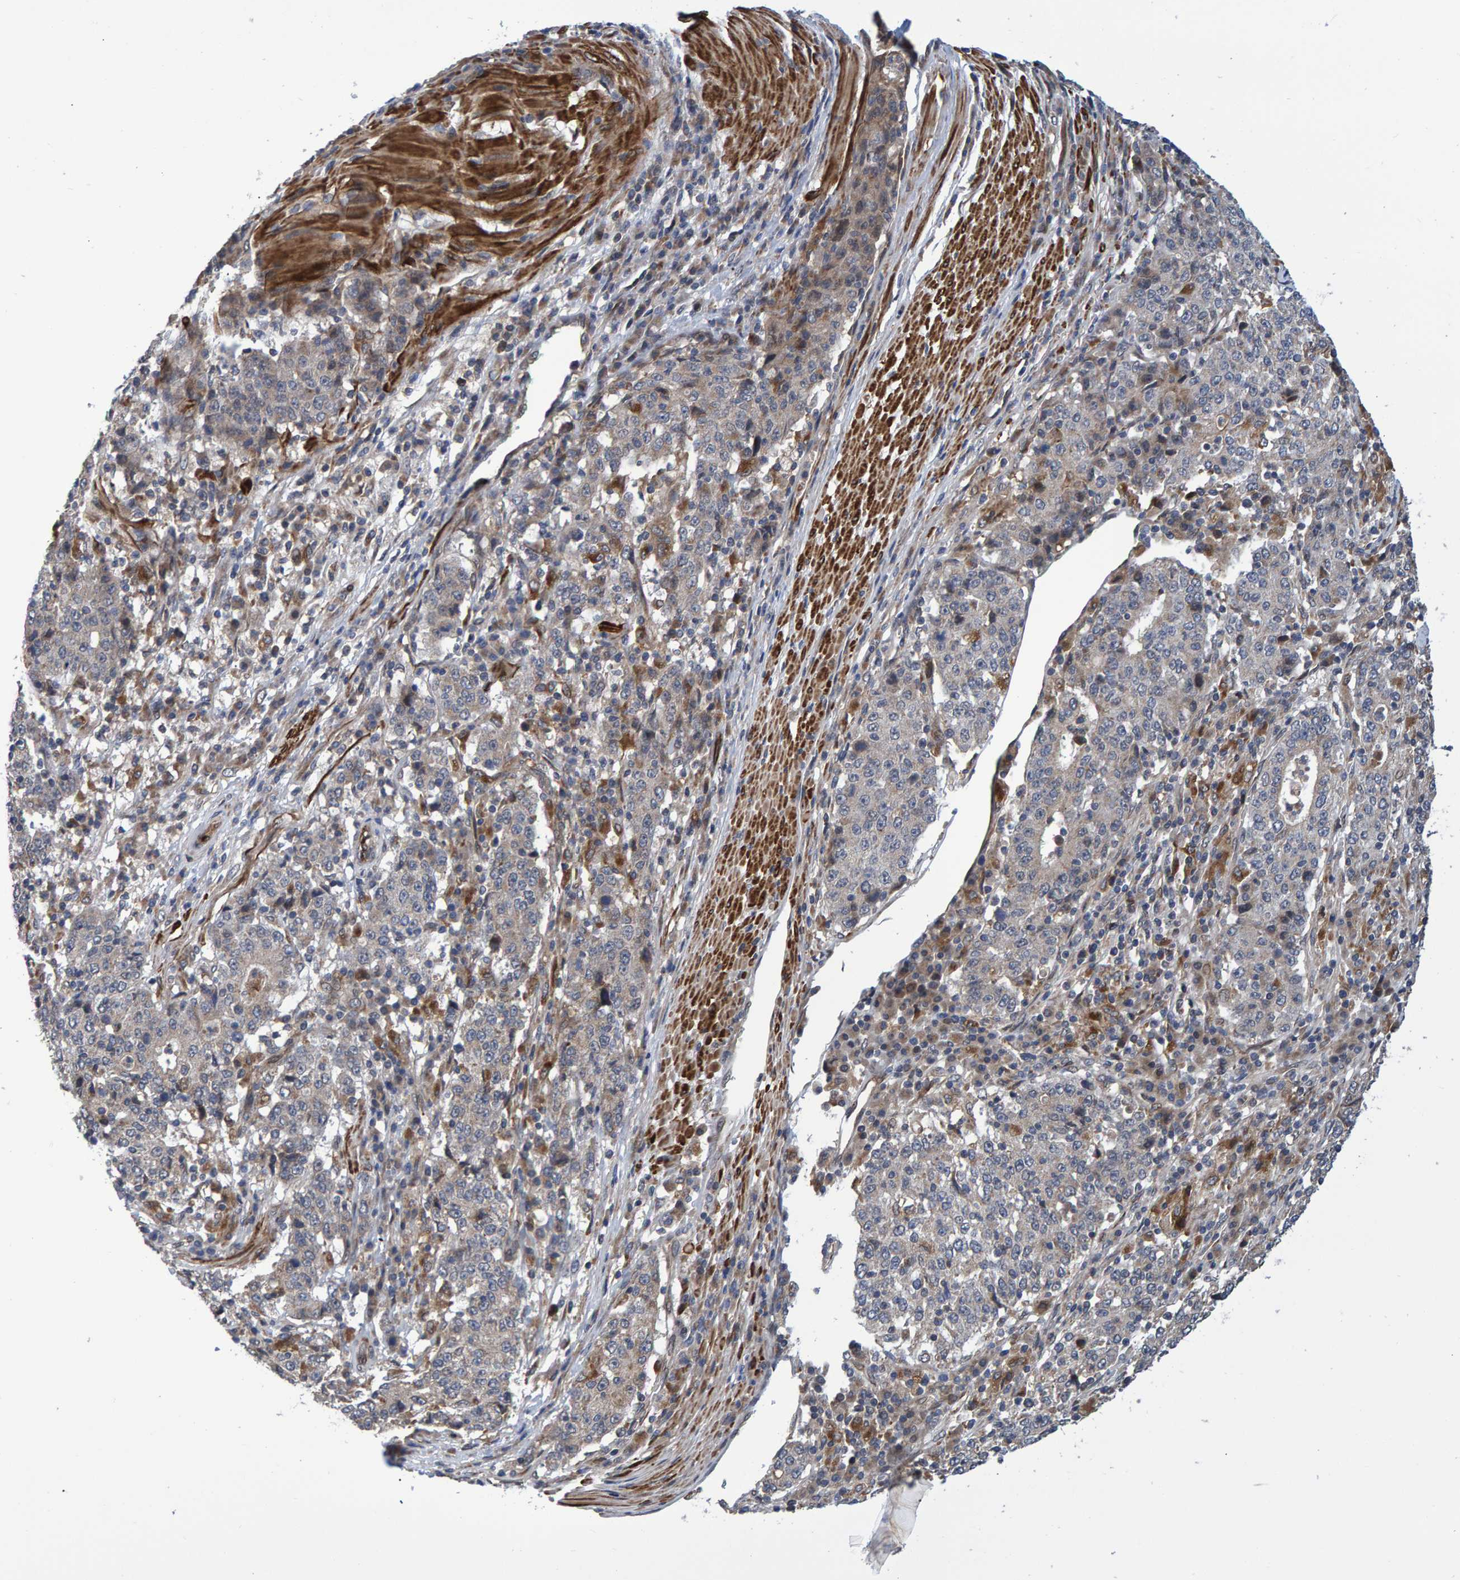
{"staining": {"intensity": "weak", "quantity": "<25%", "location": "cytoplasmic/membranous"}, "tissue": "stomach cancer", "cell_type": "Tumor cells", "image_type": "cancer", "snomed": [{"axis": "morphology", "description": "Adenocarcinoma, NOS"}, {"axis": "topography", "description": "Stomach"}], "caption": "The micrograph shows no significant expression in tumor cells of stomach cancer (adenocarcinoma).", "gene": "ATP6V1H", "patient": {"sex": "male", "age": 59}}